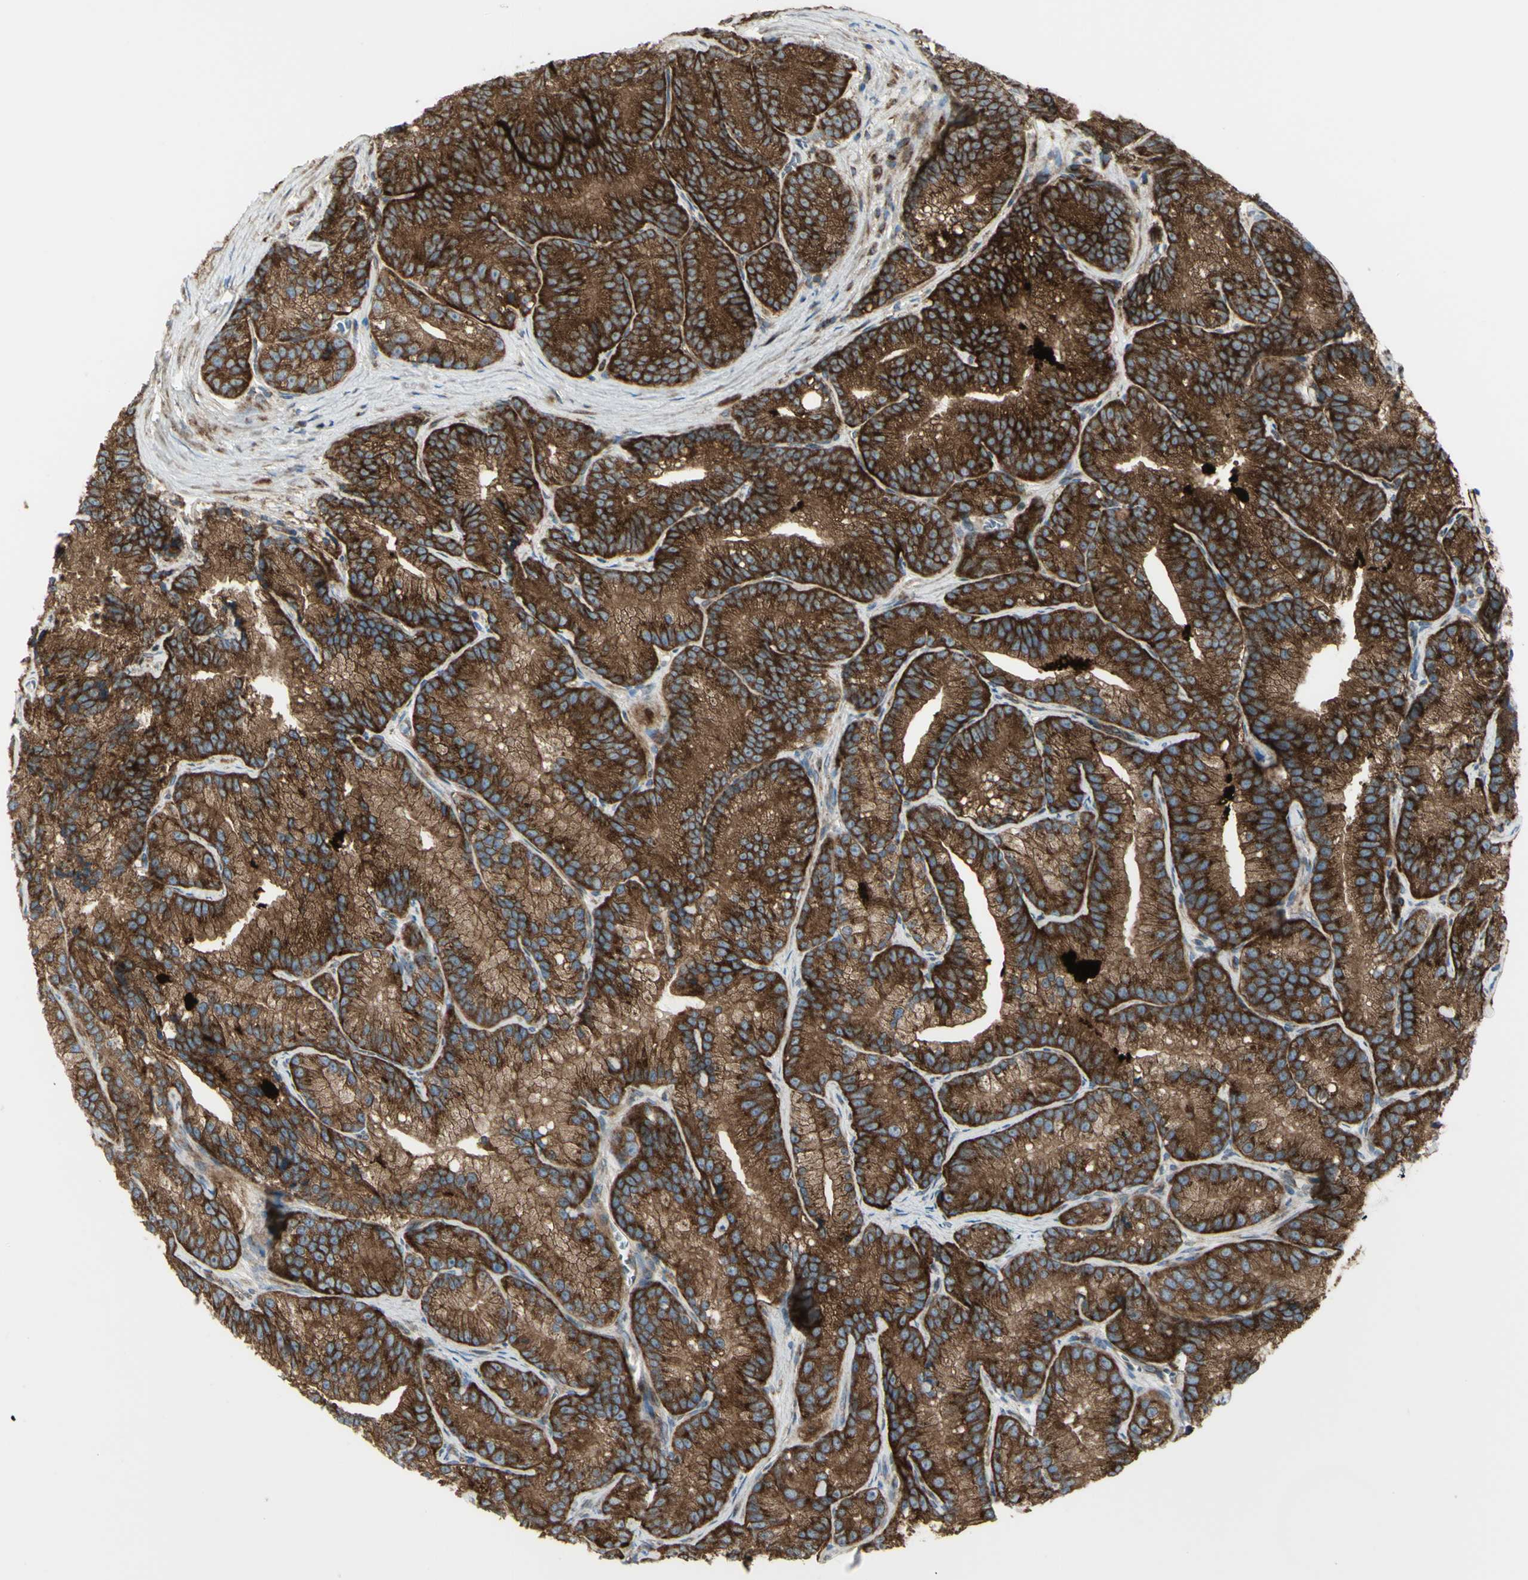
{"staining": {"intensity": "strong", "quantity": ">75%", "location": "cytoplasmic/membranous"}, "tissue": "prostate cancer", "cell_type": "Tumor cells", "image_type": "cancer", "snomed": [{"axis": "morphology", "description": "Adenocarcinoma, Low grade"}, {"axis": "topography", "description": "Prostate"}], "caption": "A photomicrograph showing strong cytoplasmic/membranous expression in approximately >75% of tumor cells in prostate cancer, as visualized by brown immunohistochemical staining.", "gene": "NAPA", "patient": {"sex": "male", "age": 89}}